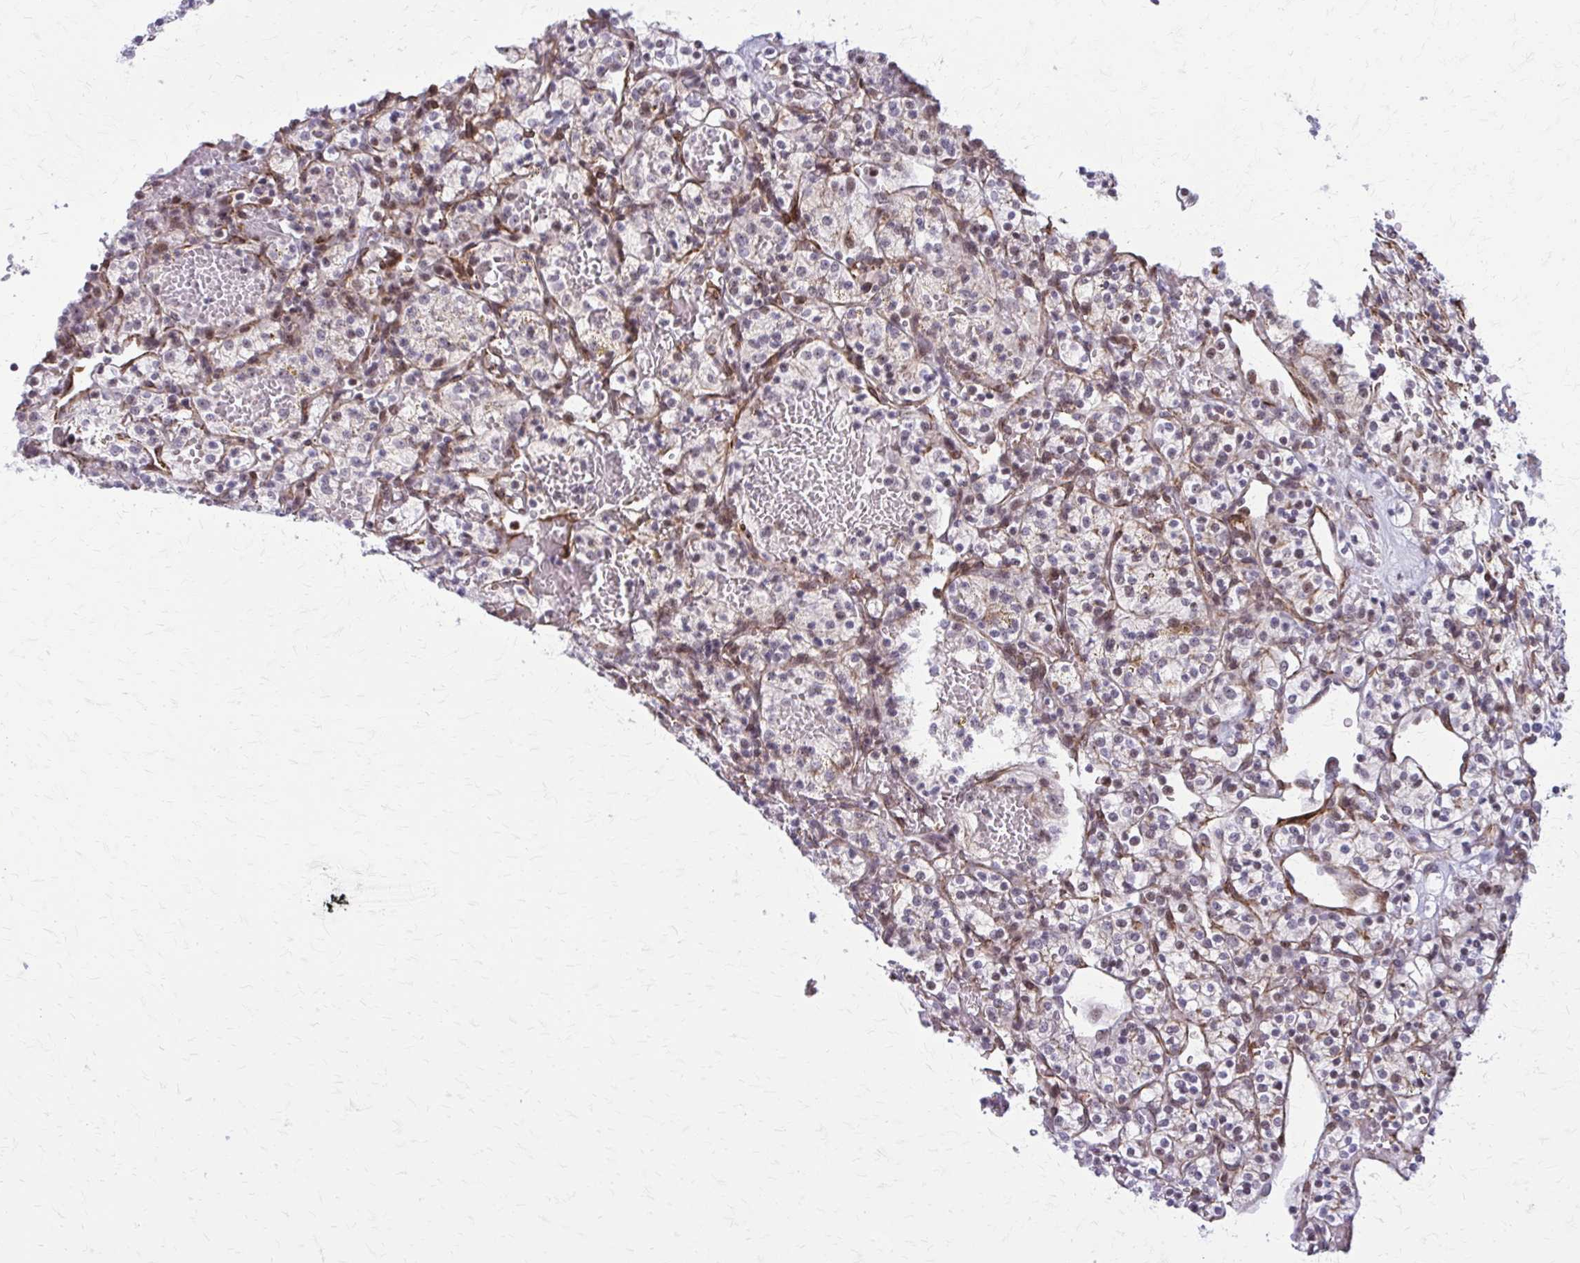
{"staining": {"intensity": "weak", "quantity": "<25%", "location": "cytoplasmic/membranous"}, "tissue": "renal cancer", "cell_type": "Tumor cells", "image_type": "cancer", "snomed": [{"axis": "morphology", "description": "Adenocarcinoma, NOS"}, {"axis": "topography", "description": "Kidney"}], "caption": "An image of human renal adenocarcinoma is negative for staining in tumor cells.", "gene": "NRBF2", "patient": {"sex": "female", "age": 60}}